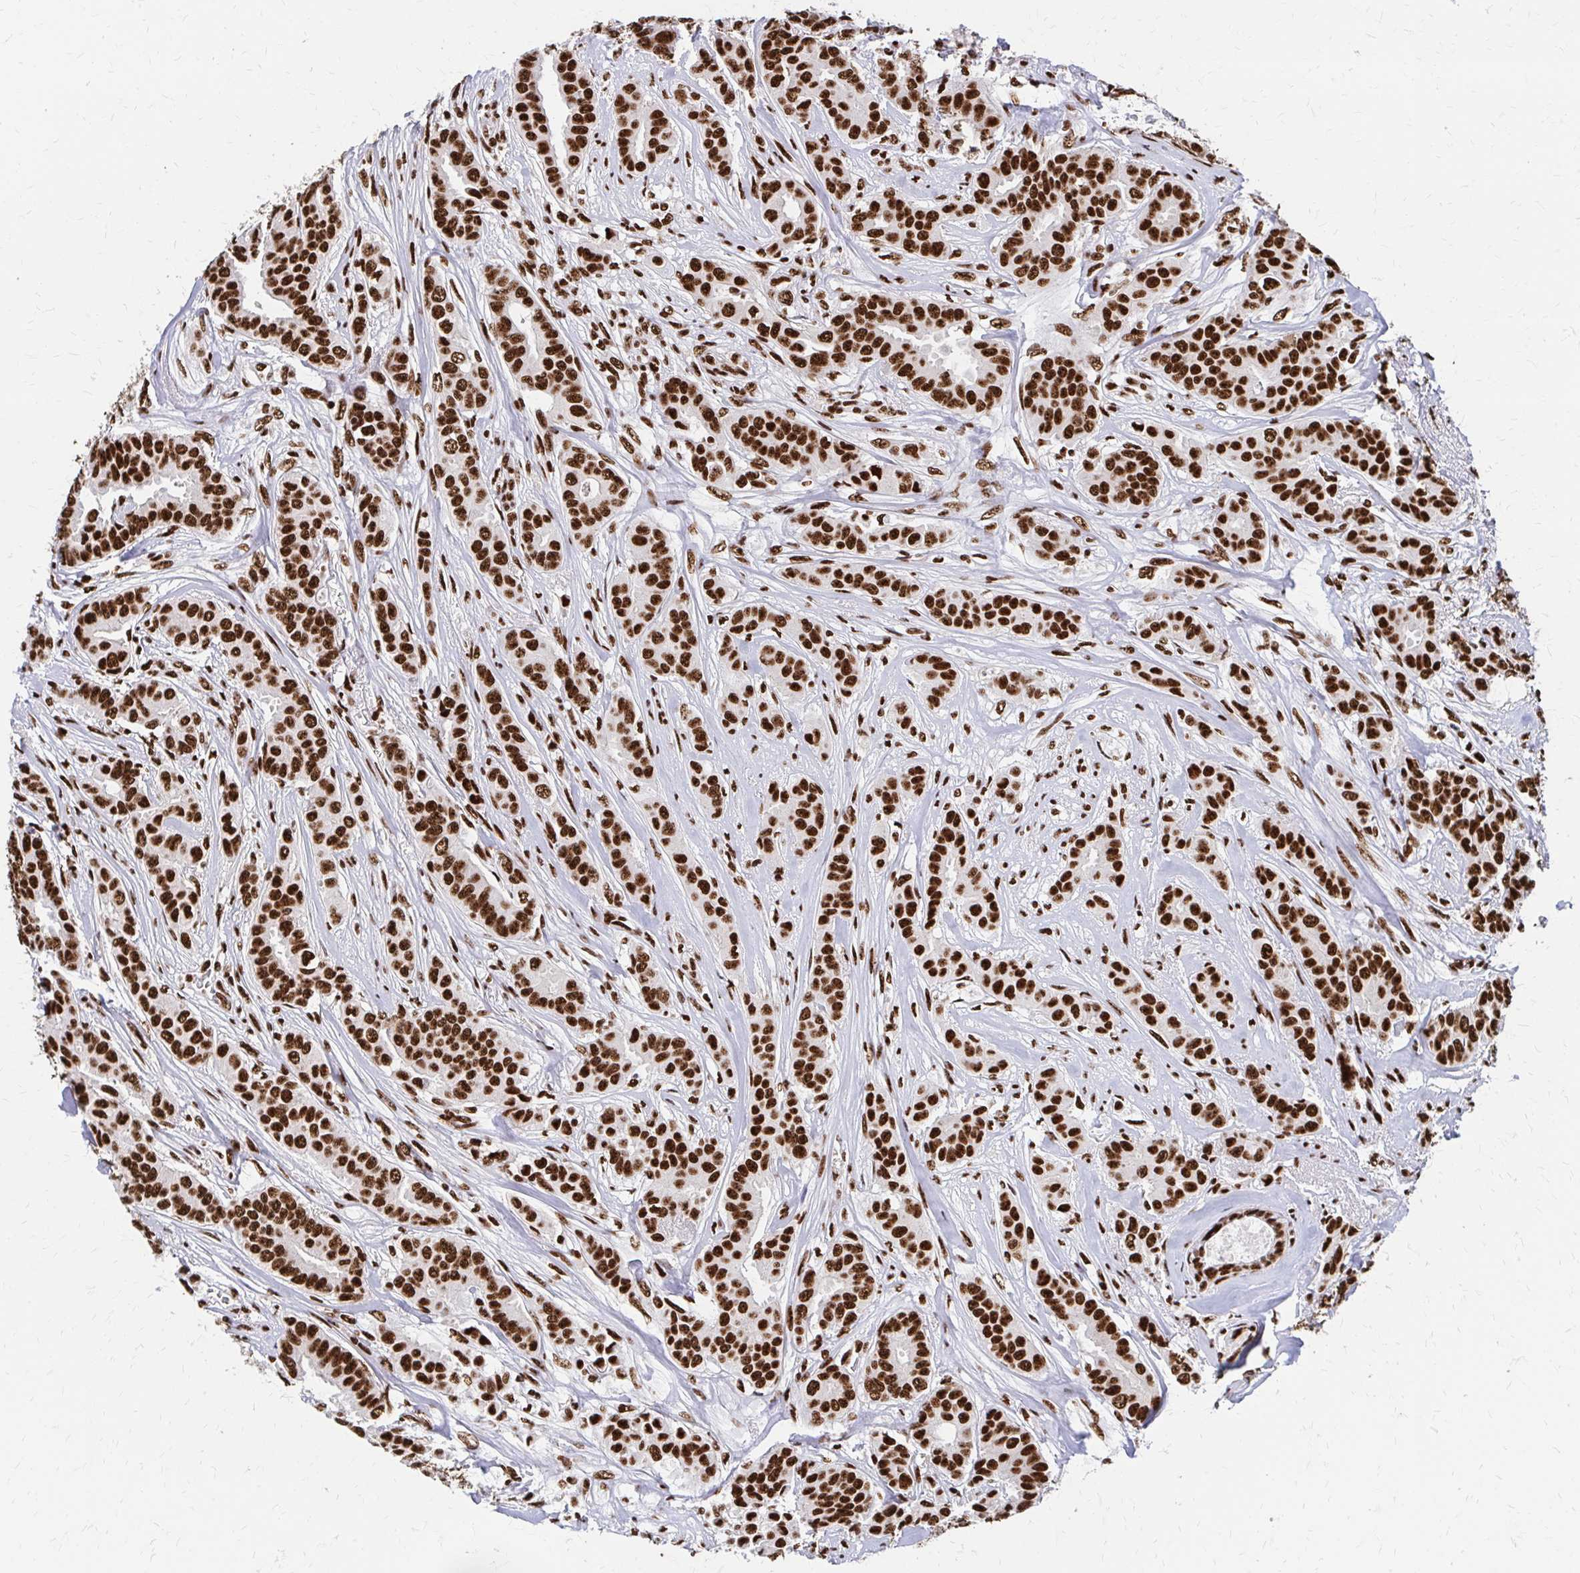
{"staining": {"intensity": "strong", "quantity": ">75%", "location": "nuclear"}, "tissue": "breast cancer", "cell_type": "Tumor cells", "image_type": "cancer", "snomed": [{"axis": "morphology", "description": "Duct carcinoma"}, {"axis": "topography", "description": "Breast"}], "caption": "Brown immunohistochemical staining in breast cancer (invasive ductal carcinoma) reveals strong nuclear staining in about >75% of tumor cells.", "gene": "CNKSR3", "patient": {"sex": "female", "age": 45}}